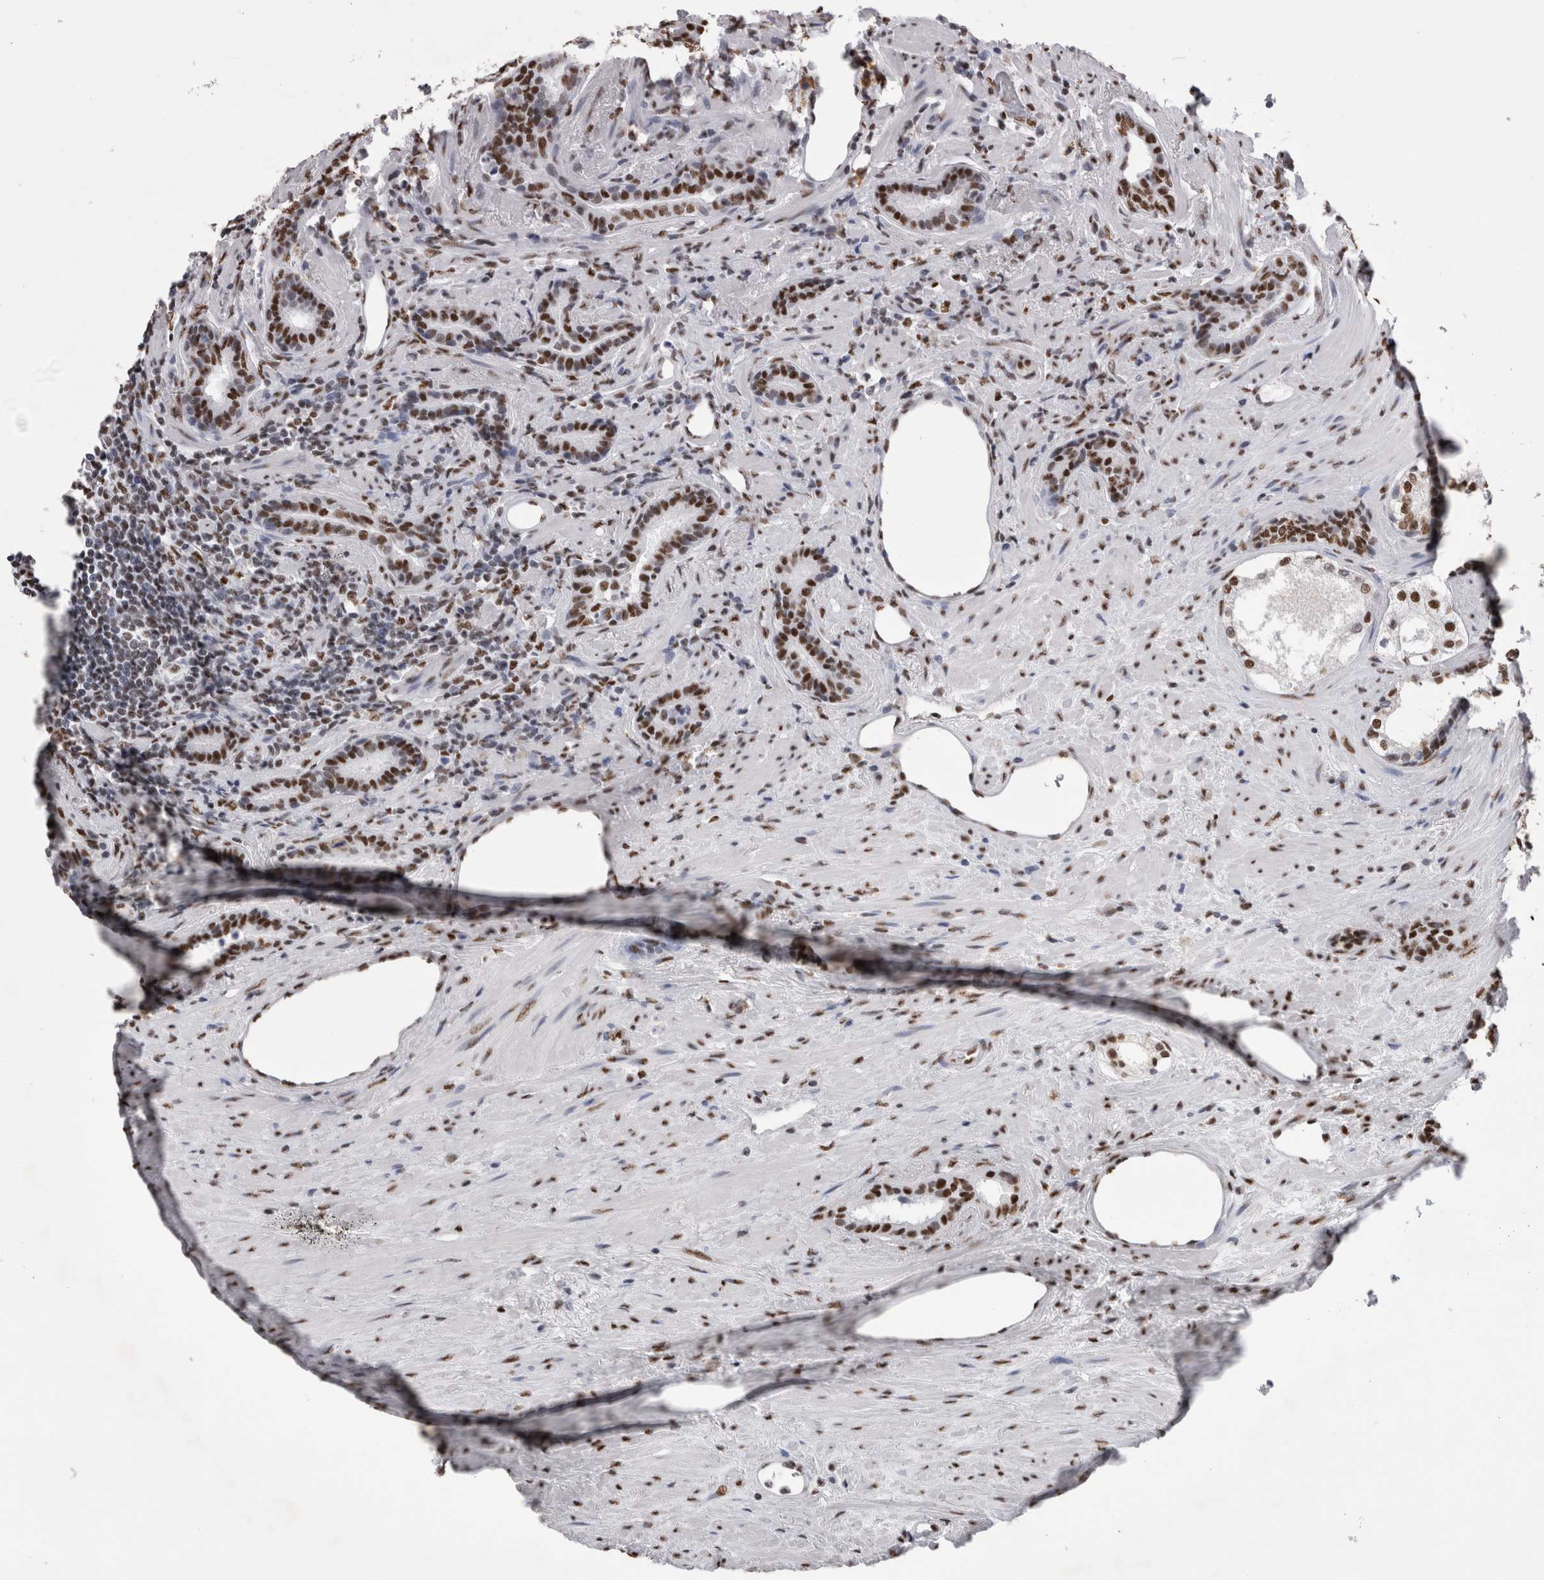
{"staining": {"intensity": "strong", "quantity": ">75%", "location": "nuclear"}, "tissue": "prostate cancer", "cell_type": "Tumor cells", "image_type": "cancer", "snomed": [{"axis": "morphology", "description": "Adenocarcinoma, High grade"}, {"axis": "topography", "description": "Prostate"}], "caption": "Protein expression analysis of prostate cancer shows strong nuclear positivity in approximately >75% of tumor cells. (DAB (3,3'-diaminobenzidine) IHC, brown staining for protein, blue staining for nuclei).", "gene": "ALPK3", "patient": {"sex": "male", "age": 71}}